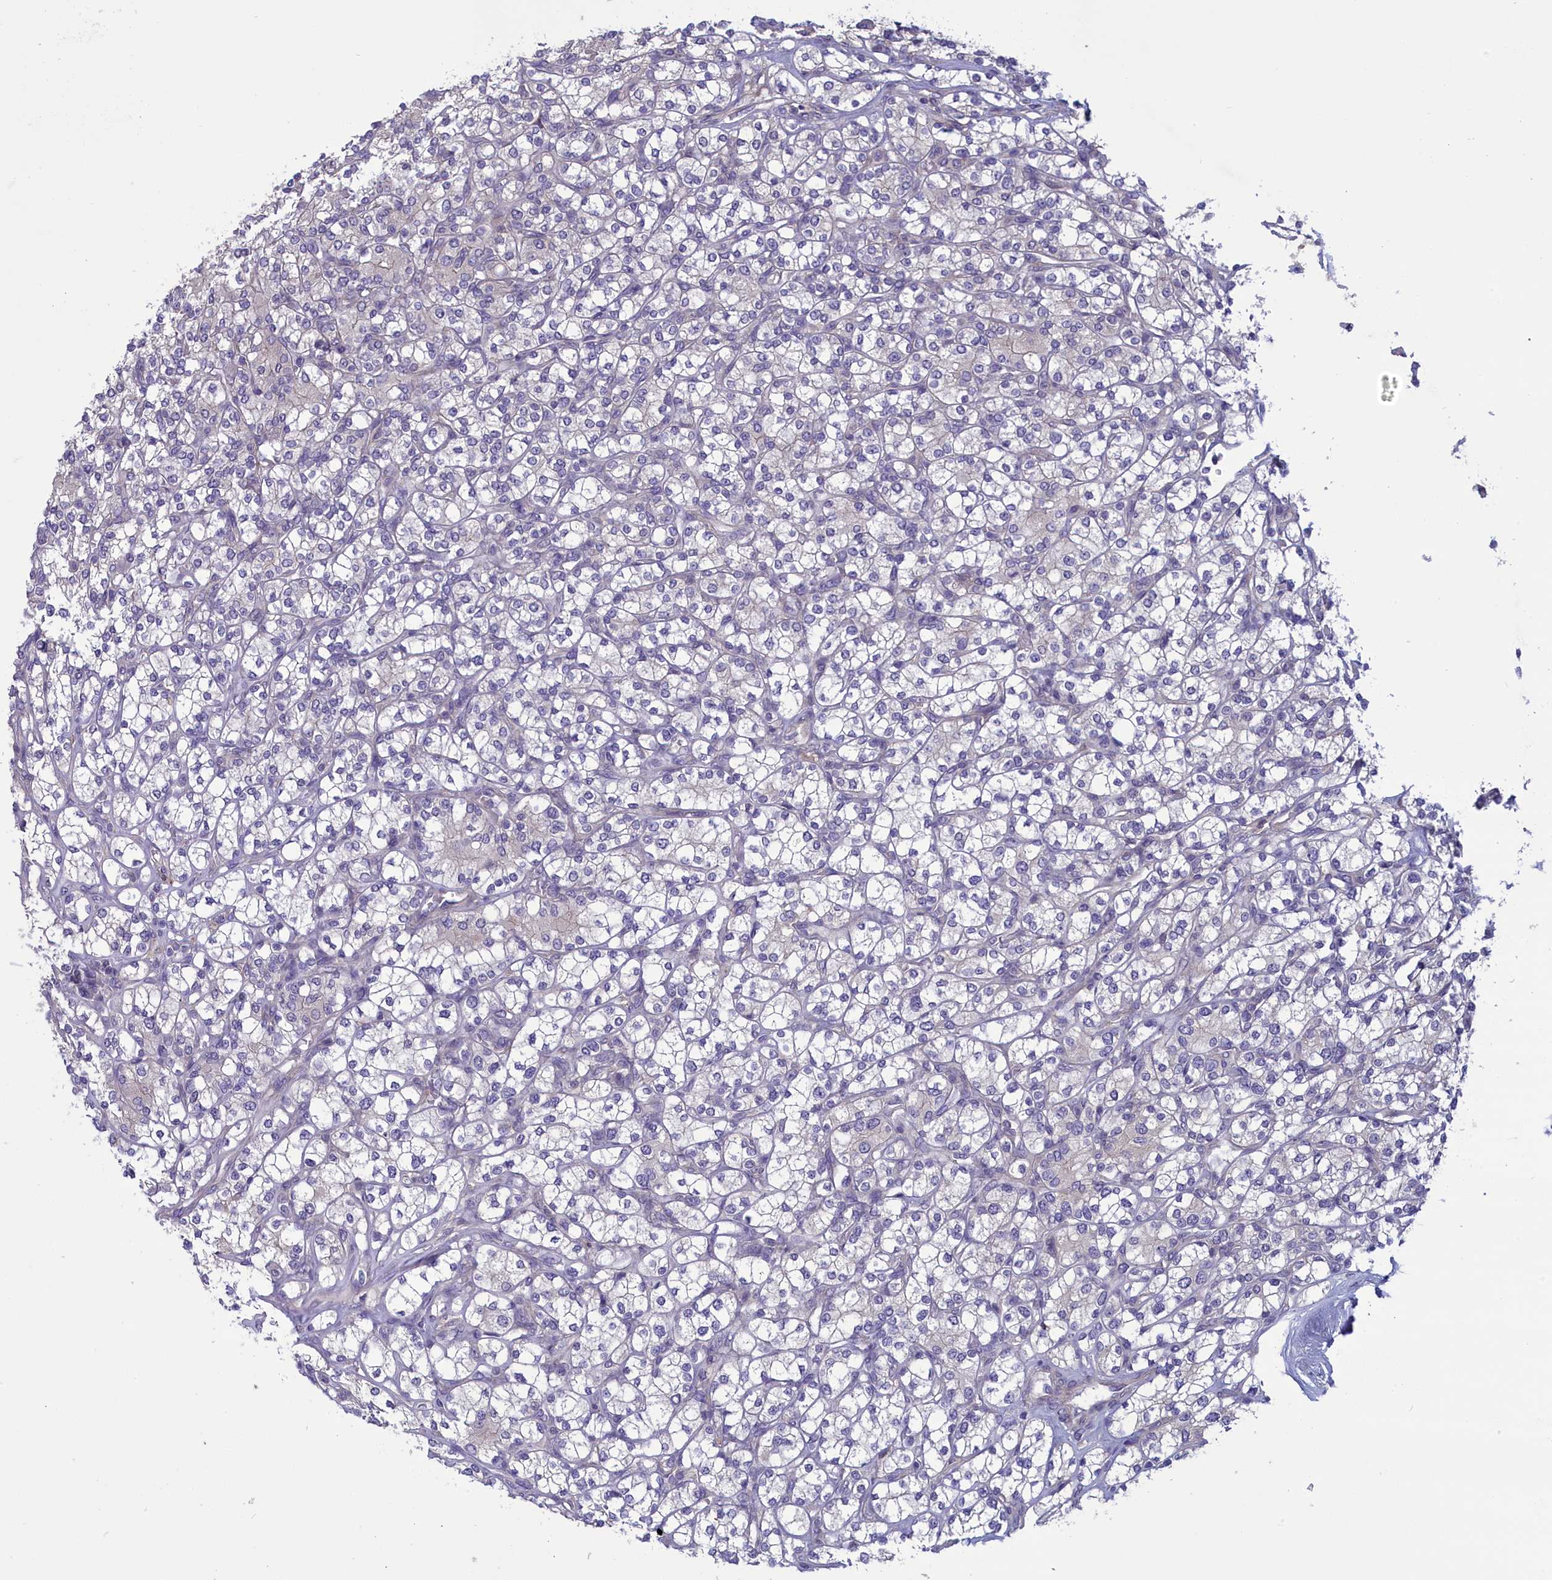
{"staining": {"intensity": "negative", "quantity": "none", "location": "none"}, "tissue": "renal cancer", "cell_type": "Tumor cells", "image_type": "cancer", "snomed": [{"axis": "morphology", "description": "Adenocarcinoma, NOS"}, {"axis": "topography", "description": "Kidney"}], "caption": "A micrograph of renal adenocarcinoma stained for a protein demonstrates no brown staining in tumor cells.", "gene": "CORO2A", "patient": {"sex": "male", "age": 77}}